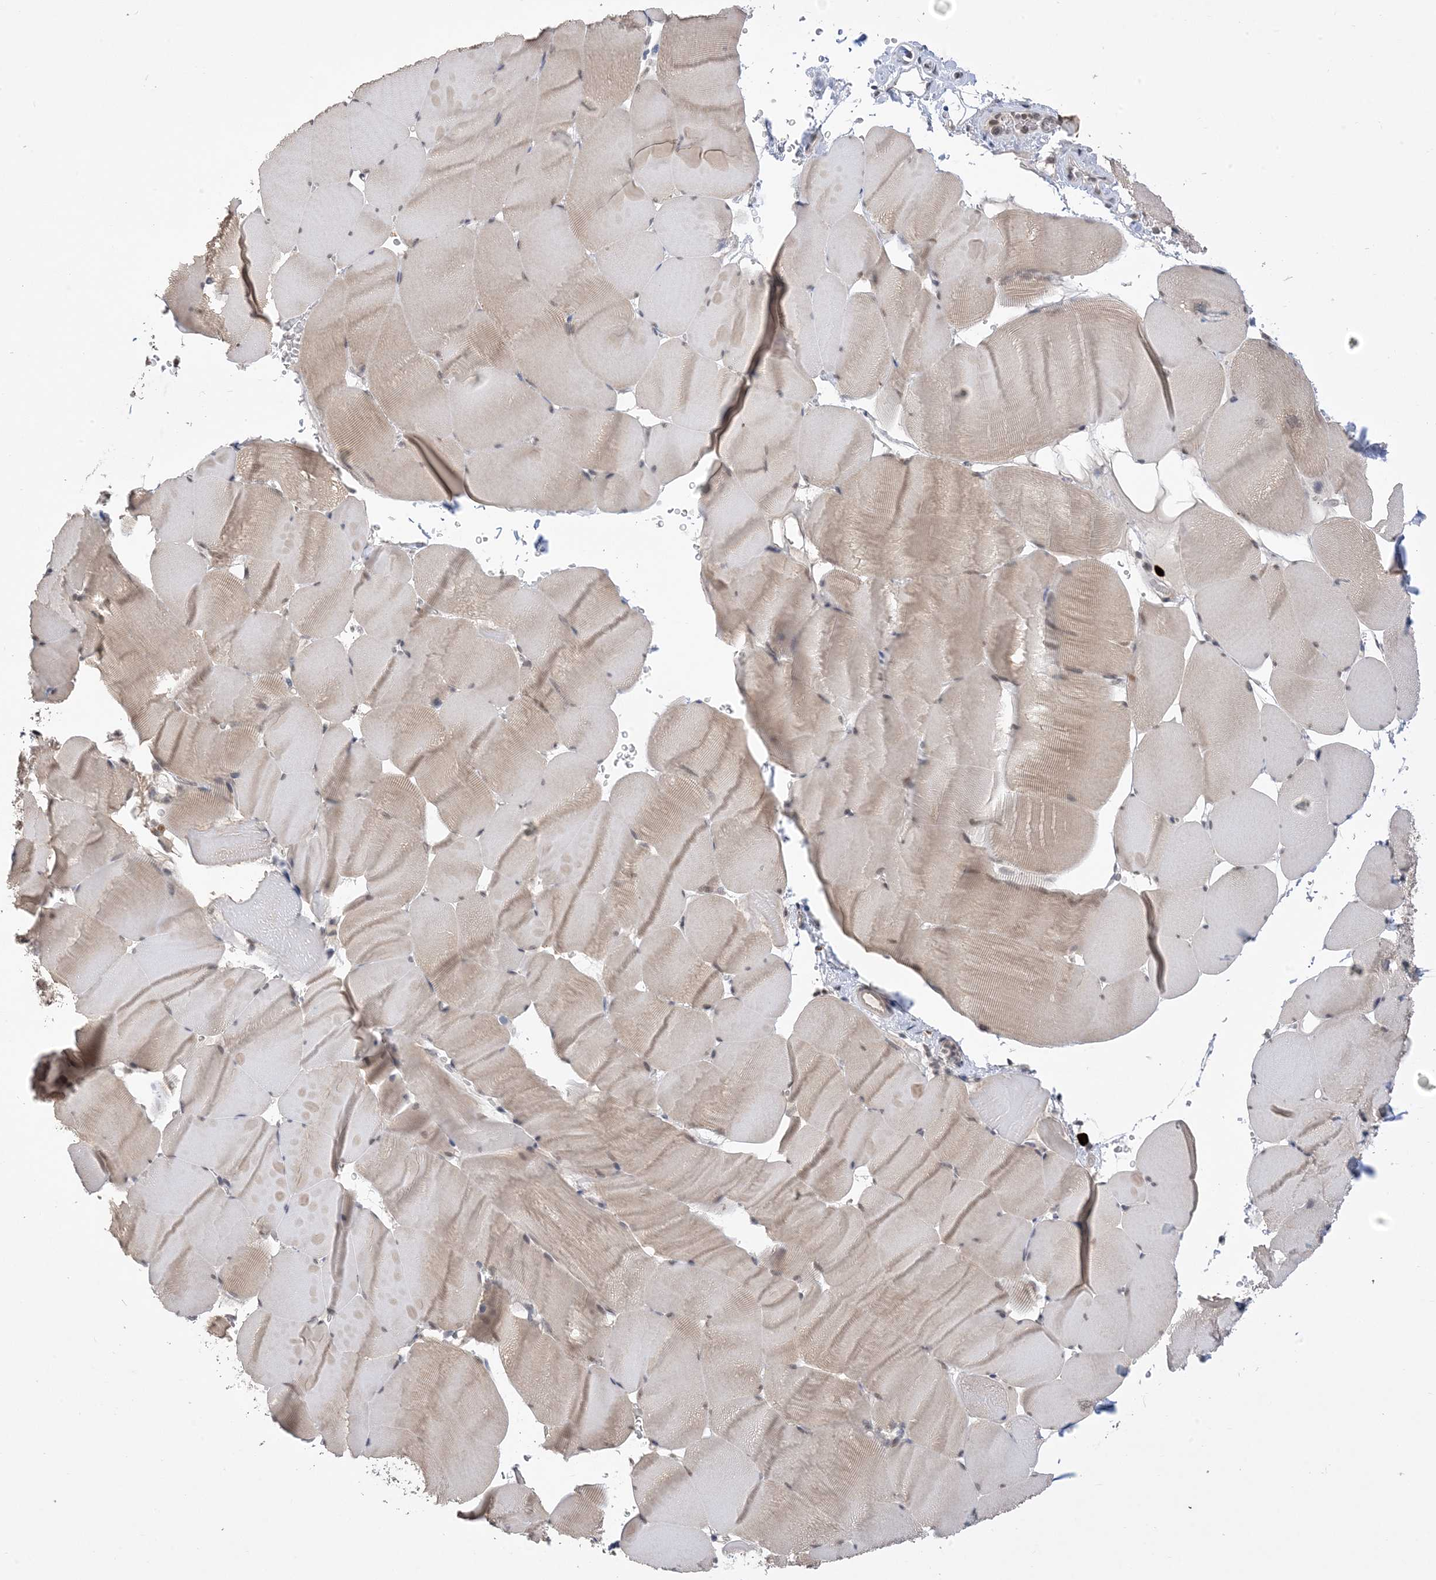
{"staining": {"intensity": "weak", "quantity": ">75%", "location": "cytoplasmic/membranous"}, "tissue": "skeletal muscle", "cell_type": "Myocytes", "image_type": "normal", "snomed": [{"axis": "morphology", "description": "Normal tissue, NOS"}, {"axis": "topography", "description": "Skeletal muscle"}], "caption": "Benign skeletal muscle was stained to show a protein in brown. There is low levels of weak cytoplasmic/membranous positivity in approximately >75% of myocytes. The staining was performed using DAB, with brown indicating positive protein expression. Nuclei are stained blue with hematoxylin.", "gene": "RANBP9", "patient": {"sex": "male", "age": 62}}